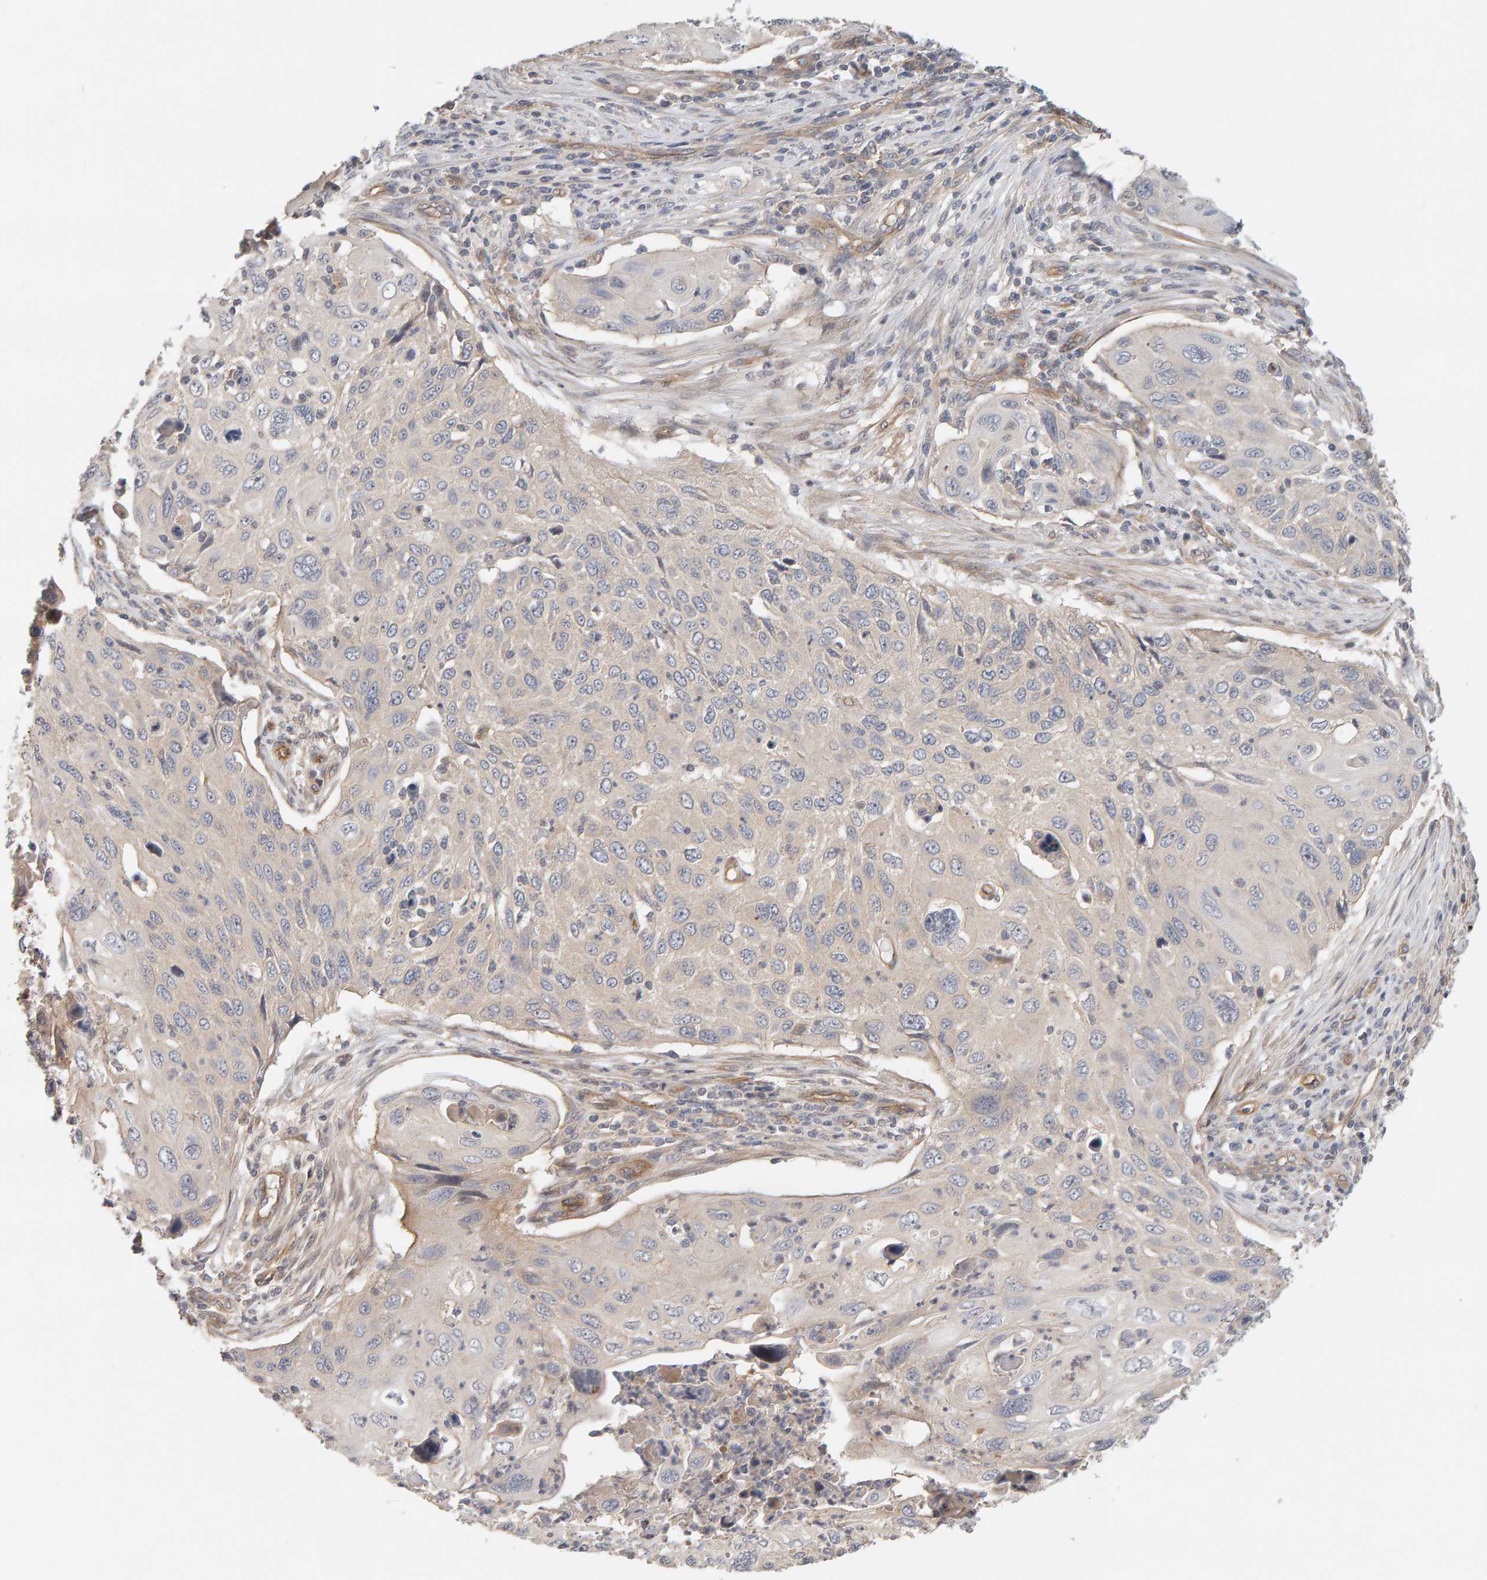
{"staining": {"intensity": "negative", "quantity": "none", "location": "none"}, "tissue": "cervical cancer", "cell_type": "Tumor cells", "image_type": "cancer", "snomed": [{"axis": "morphology", "description": "Squamous cell carcinoma, NOS"}, {"axis": "topography", "description": "Cervix"}], "caption": "There is no significant staining in tumor cells of cervical squamous cell carcinoma. Nuclei are stained in blue.", "gene": "PPP1R16A", "patient": {"sex": "female", "age": 70}}